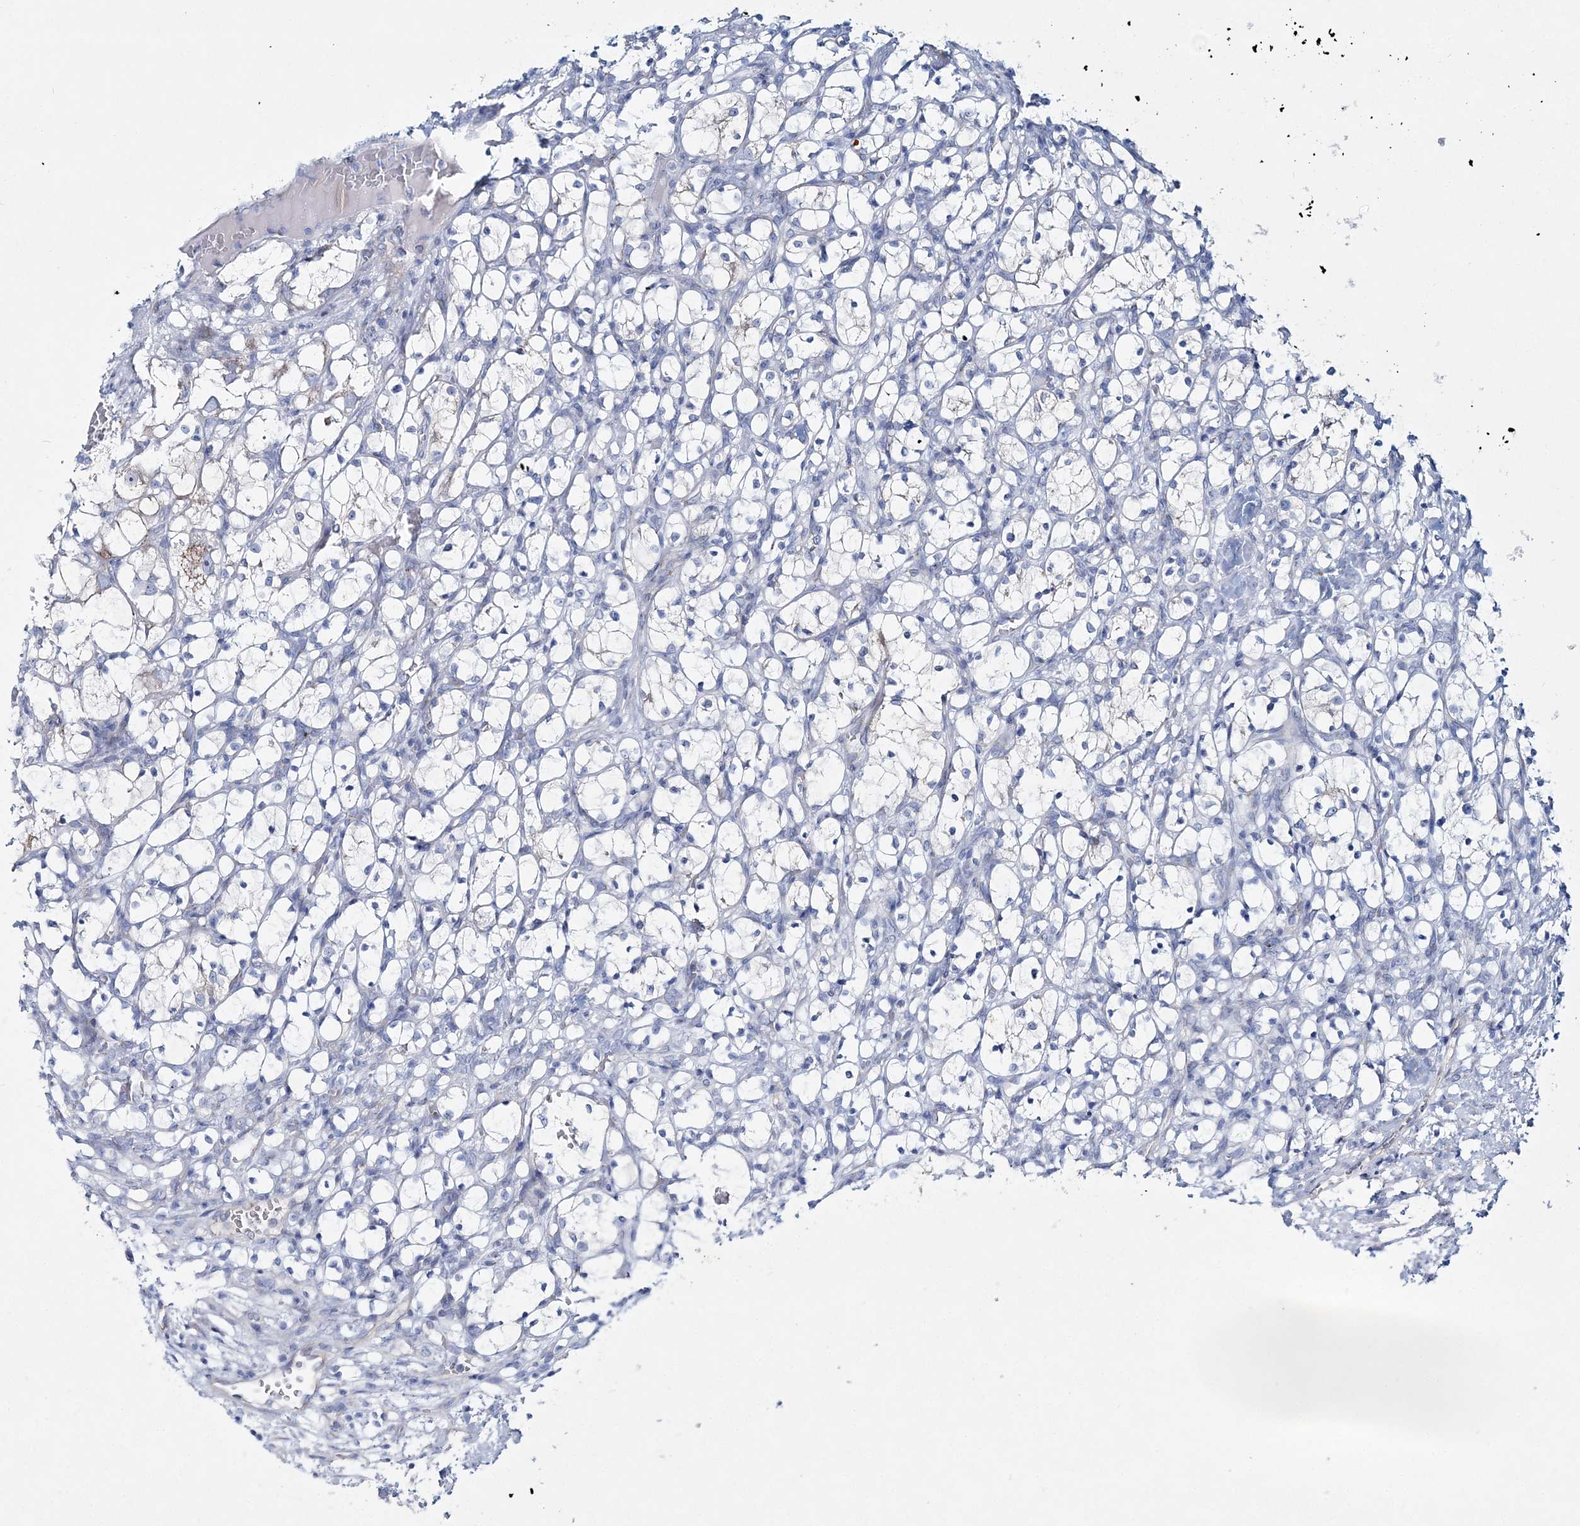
{"staining": {"intensity": "negative", "quantity": "none", "location": "none"}, "tissue": "renal cancer", "cell_type": "Tumor cells", "image_type": "cancer", "snomed": [{"axis": "morphology", "description": "Adenocarcinoma, NOS"}, {"axis": "topography", "description": "Kidney"}], "caption": "Tumor cells are negative for brown protein staining in renal cancer (adenocarcinoma).", "gene": "ADGRL1", "patient": {"sex": "female", "age": 69}}